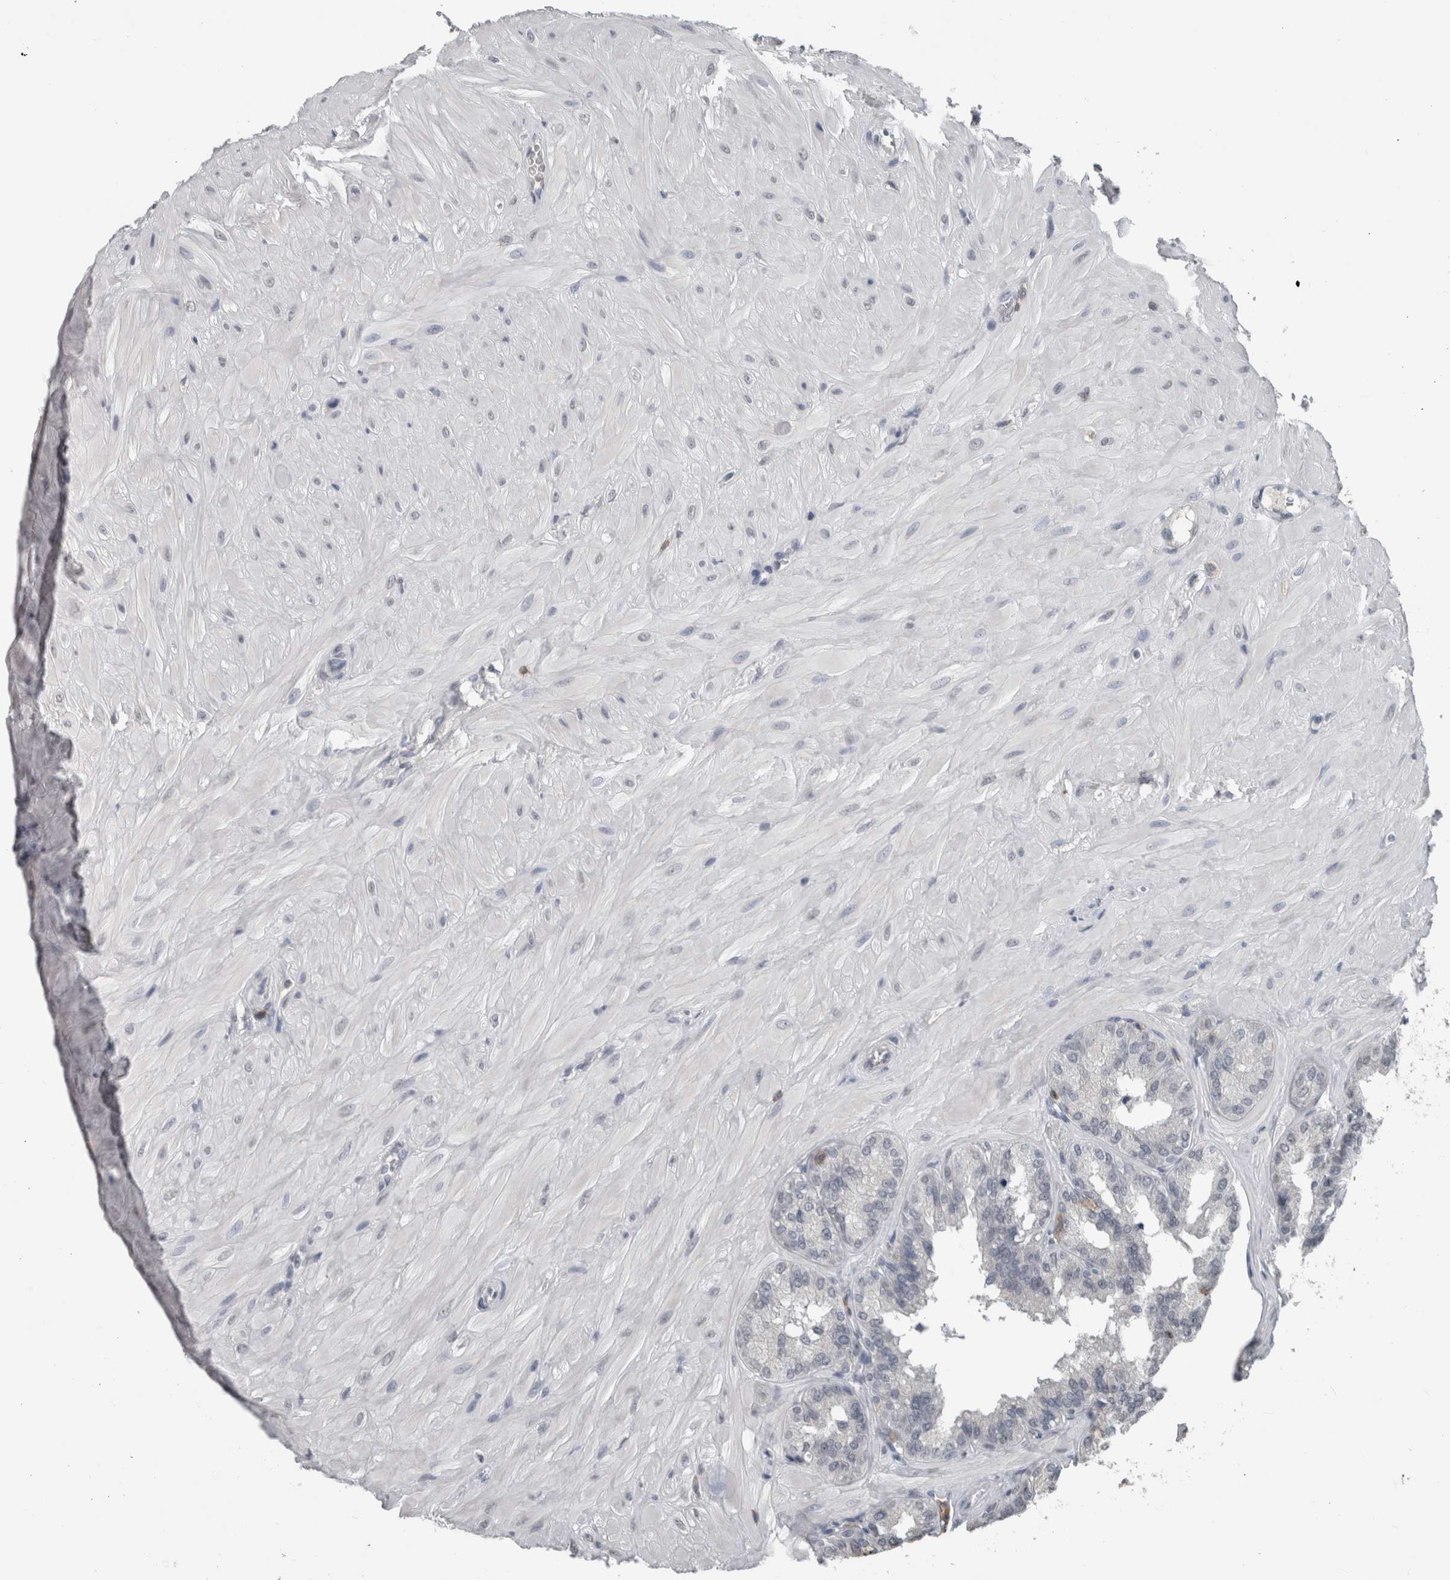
{"staining": {"intensity": "negative", "quantity": "none", "location": "none"}, "tissue": "seminal vesicle", "cell_type": "Glandular cells", "image_type": "normal", "snomed": [{"axis": "morphology", "description": "Normal tissue, NOS"}, {"axis": "topography", "description": "Prostate"}, {"axis": "topography", "description": "Seminal veicle"}], "caption": "High power microscopy micrograph of an immunohistochemistry histopathology image of normal seminal vesicle, revealing no significant staining in glandular cells.", "gene": "MAFF", "patient": {"sex": "male", "age": 51}}